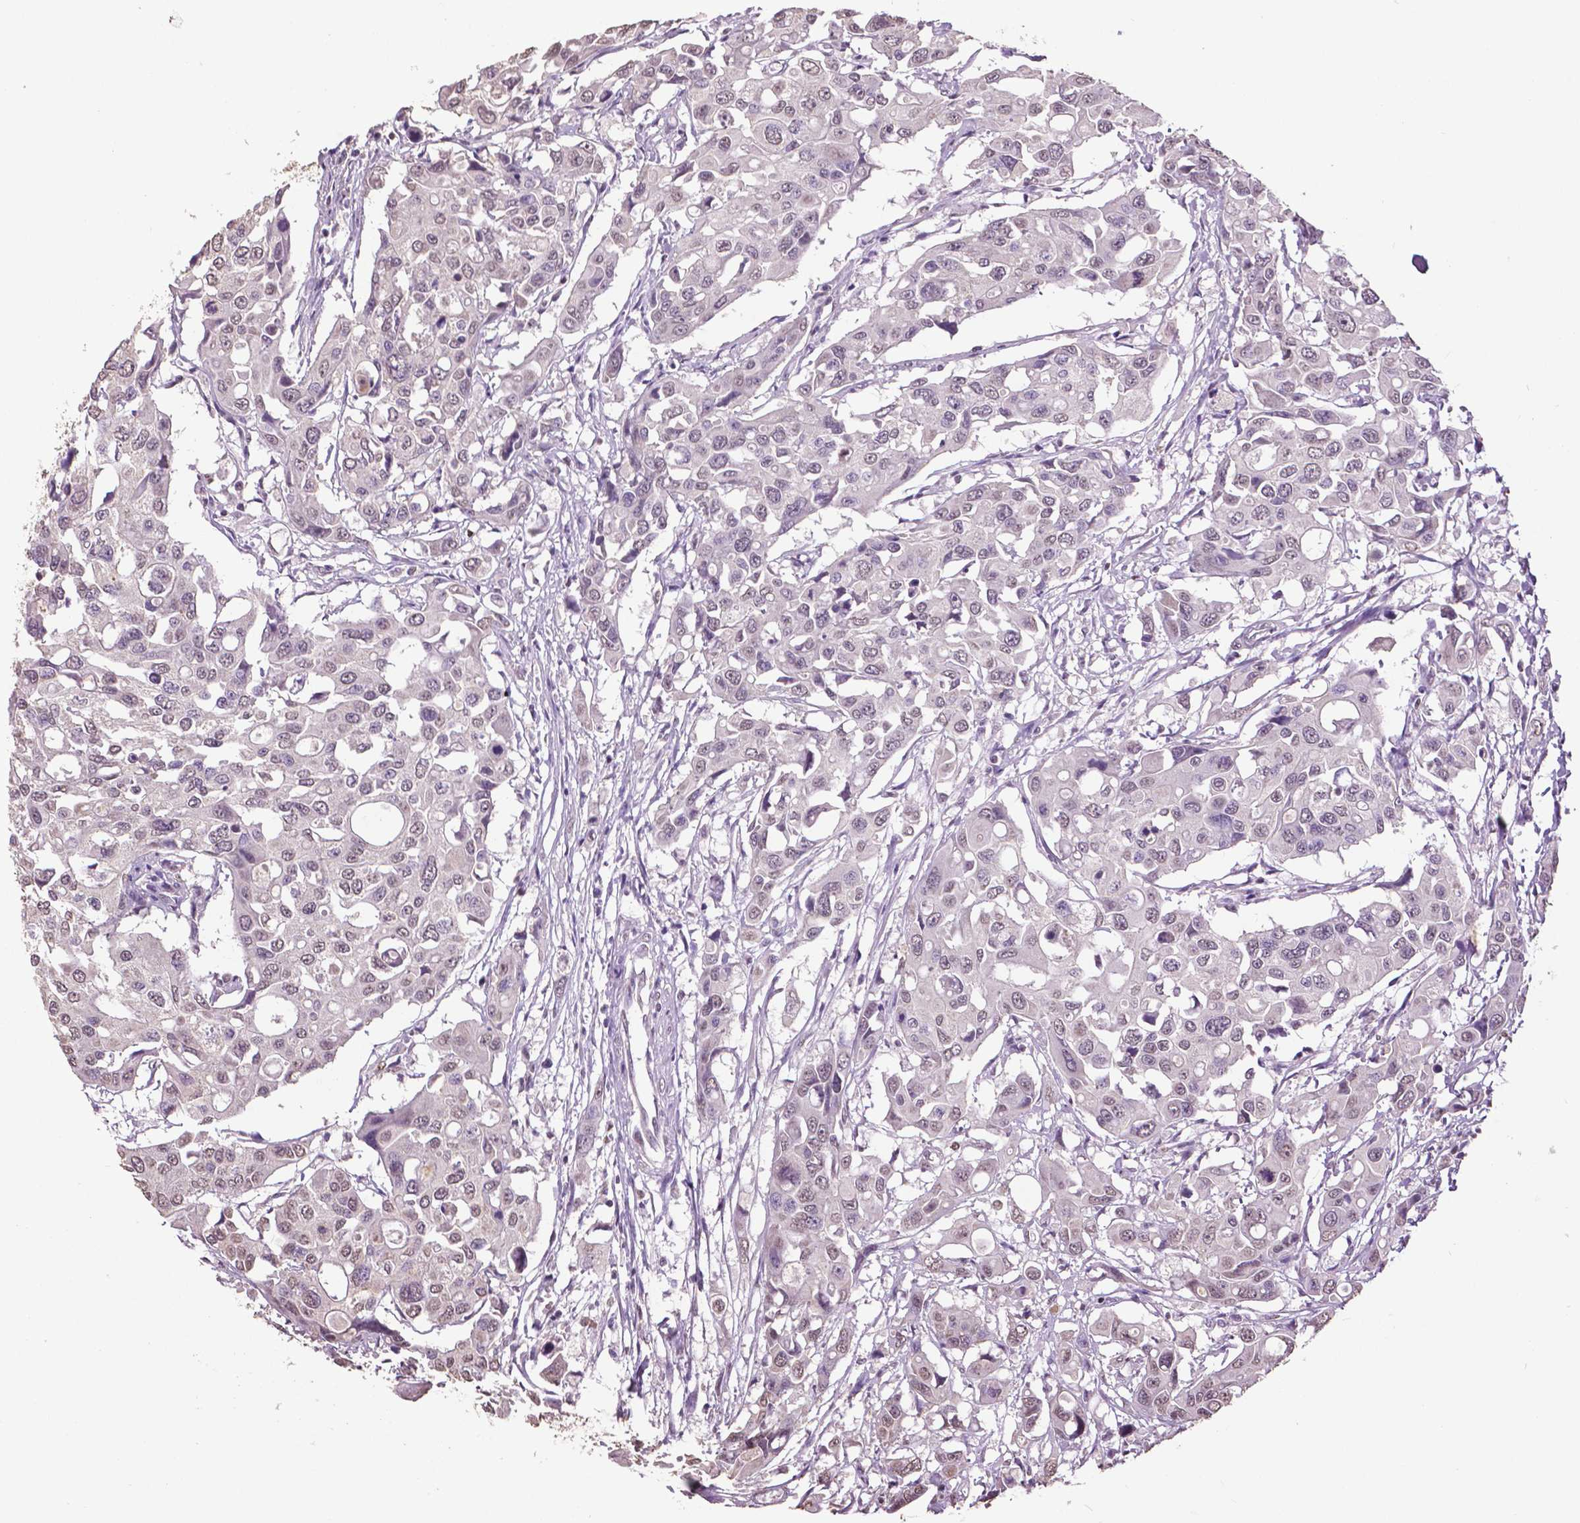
{"staining": {"intensity": "negative", "quantity": "none", "location": "none"}, "tissue": "colorectal cancer", "cell_type": "Tumor cells", "image_type": "cancer", "snomed": [{"axis": "morphology", "description": "Adenocarcinoma, NOS"}, {"axis": "topography", "description": "Colon"}], "caption": "A photomicrograph of colorectal cancer (adenocarcinoma) stained for a protein reveals no brown staining in tumor cells.", "gene": "RUNX3", "patient": {"sex": "male", "age": 77}}